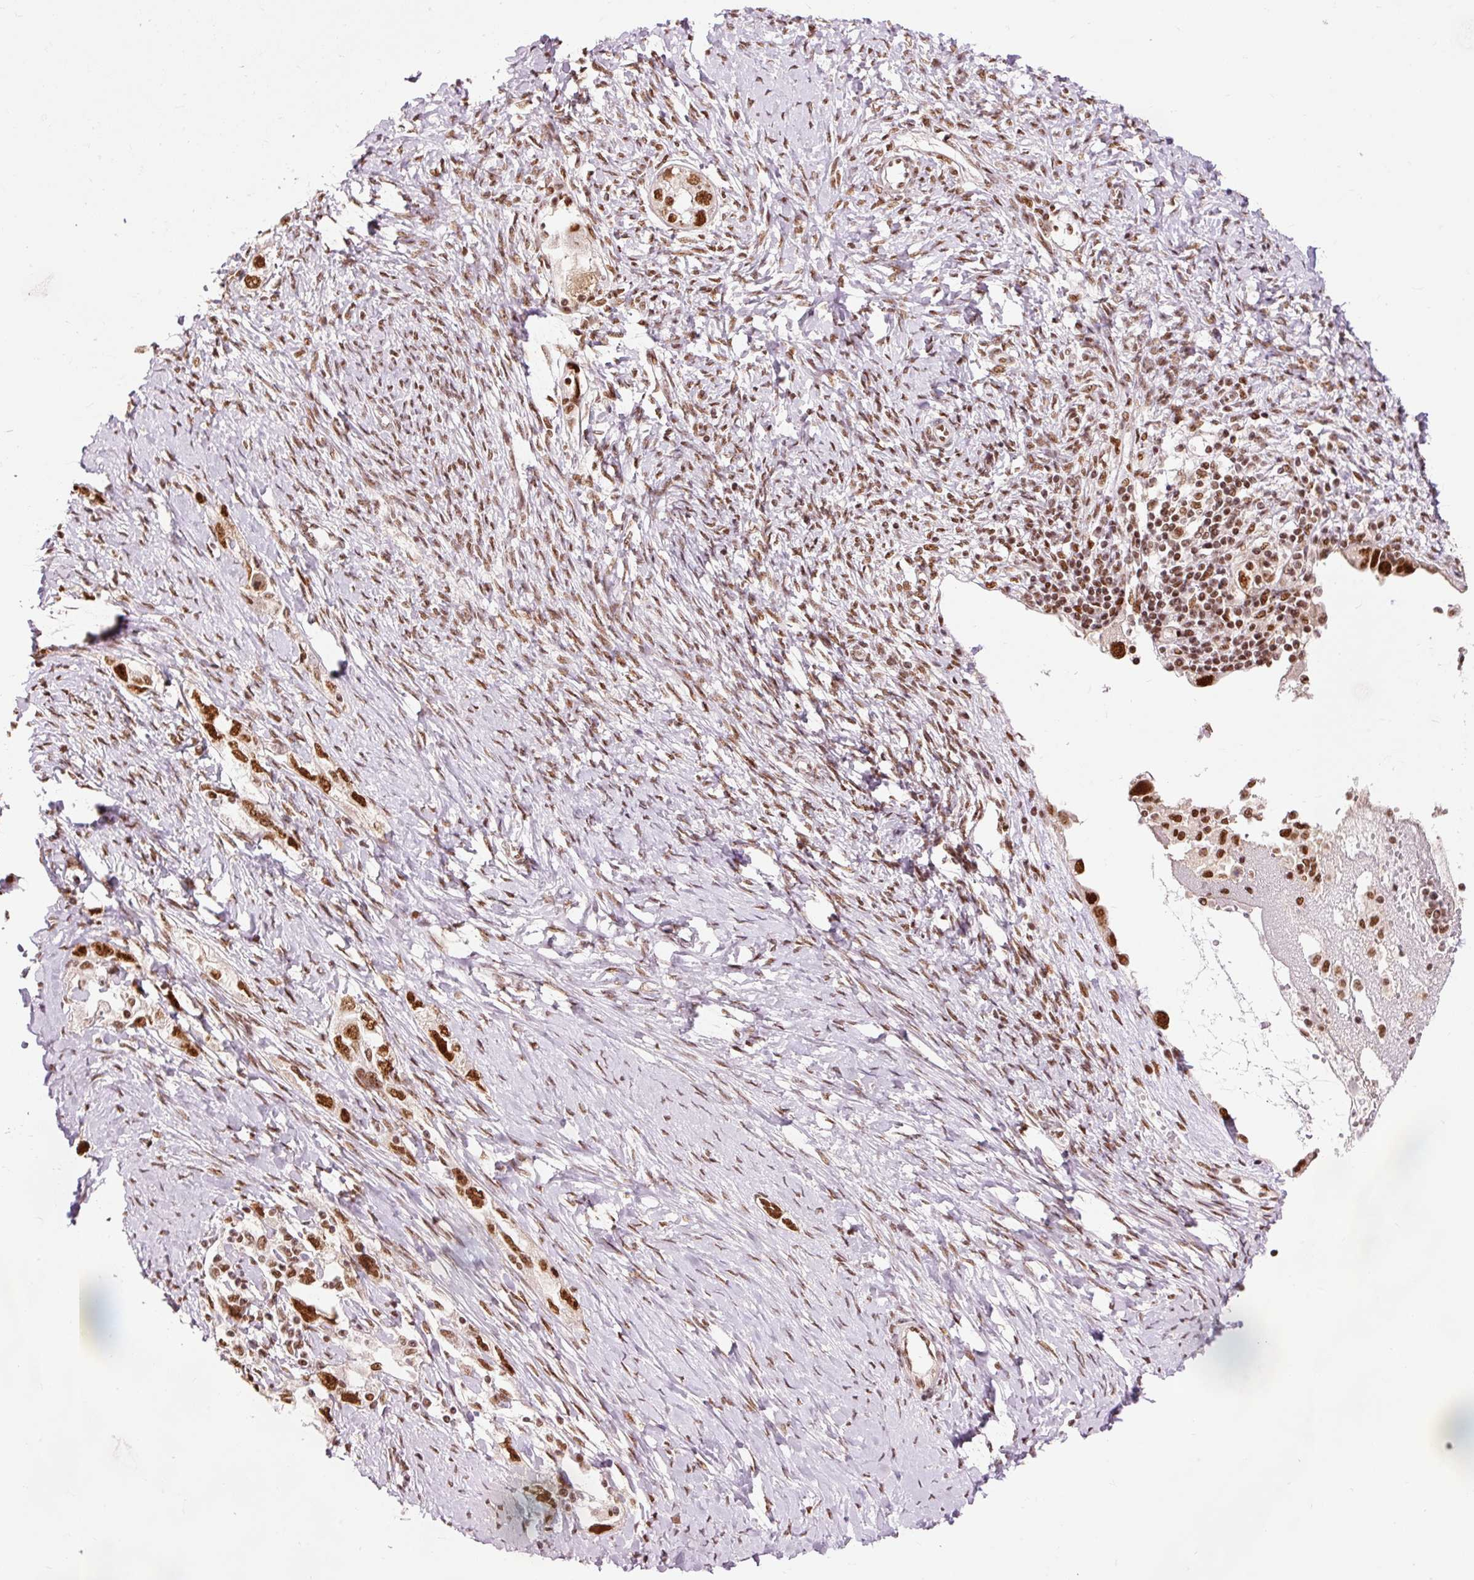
{"staining": {"intensity": "strong", "quantity": ">75%", "location": "nuclear"}, "tissue": "ovarian cancer", "cell_type": "Tumor cells", "image_type": "cancer", "snomed": [{"axis": "morphology", "description": "Carcinoma, NOS"}, {"axis": "morphology", "description": "Cystadenocarcinoma, serous, NOS"}, {"axis": "topography", "description": "Ovary"}], "caption": "Immunohistochemical staining of human ovarian cancer shows high levels of strong nuclear expression in about >75% of tumor cells.", "gene": "ZBTB44", "patient": {"sex": "female", "age": 69}}